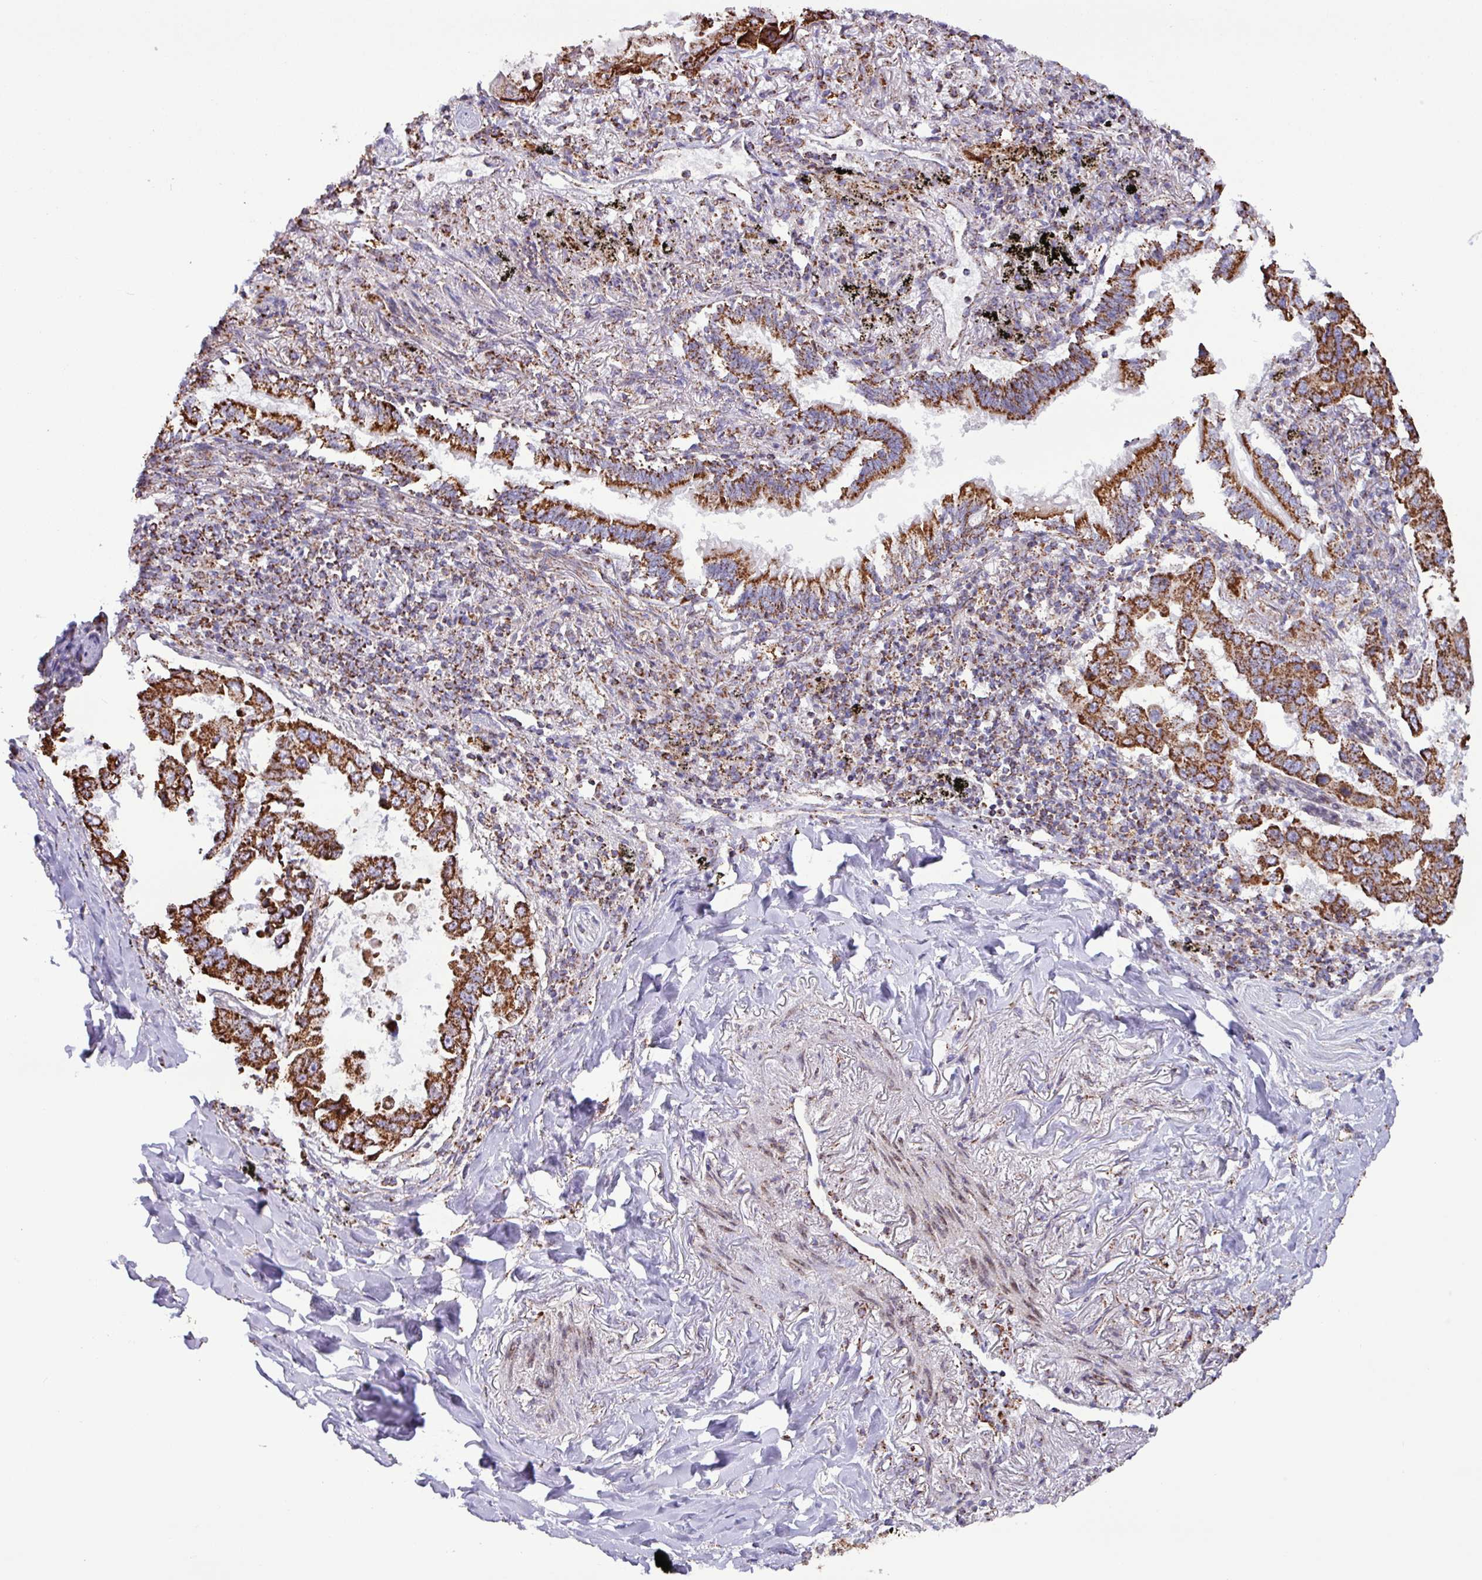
{"staining": {"intensity": "strong", "quantity": ">75%", "location": "cytoplasmic/membranous"}, "tissue": "lung cancer", "cell_type": "Tumor cells", "image_type": "cancer", "snomed": [{"axis": "morphology", "description": "Adenocarcinoma, NOS"}, {"axis": "topography", "description": "Lung"}], "caption": "A brown stain highlights strong cytoplasmic/membranous staining of a protein in human adenocarcinoma (lung) tumor cells.", "gene": "RTL3", "patient": {"sex": "male", "age": 64}}